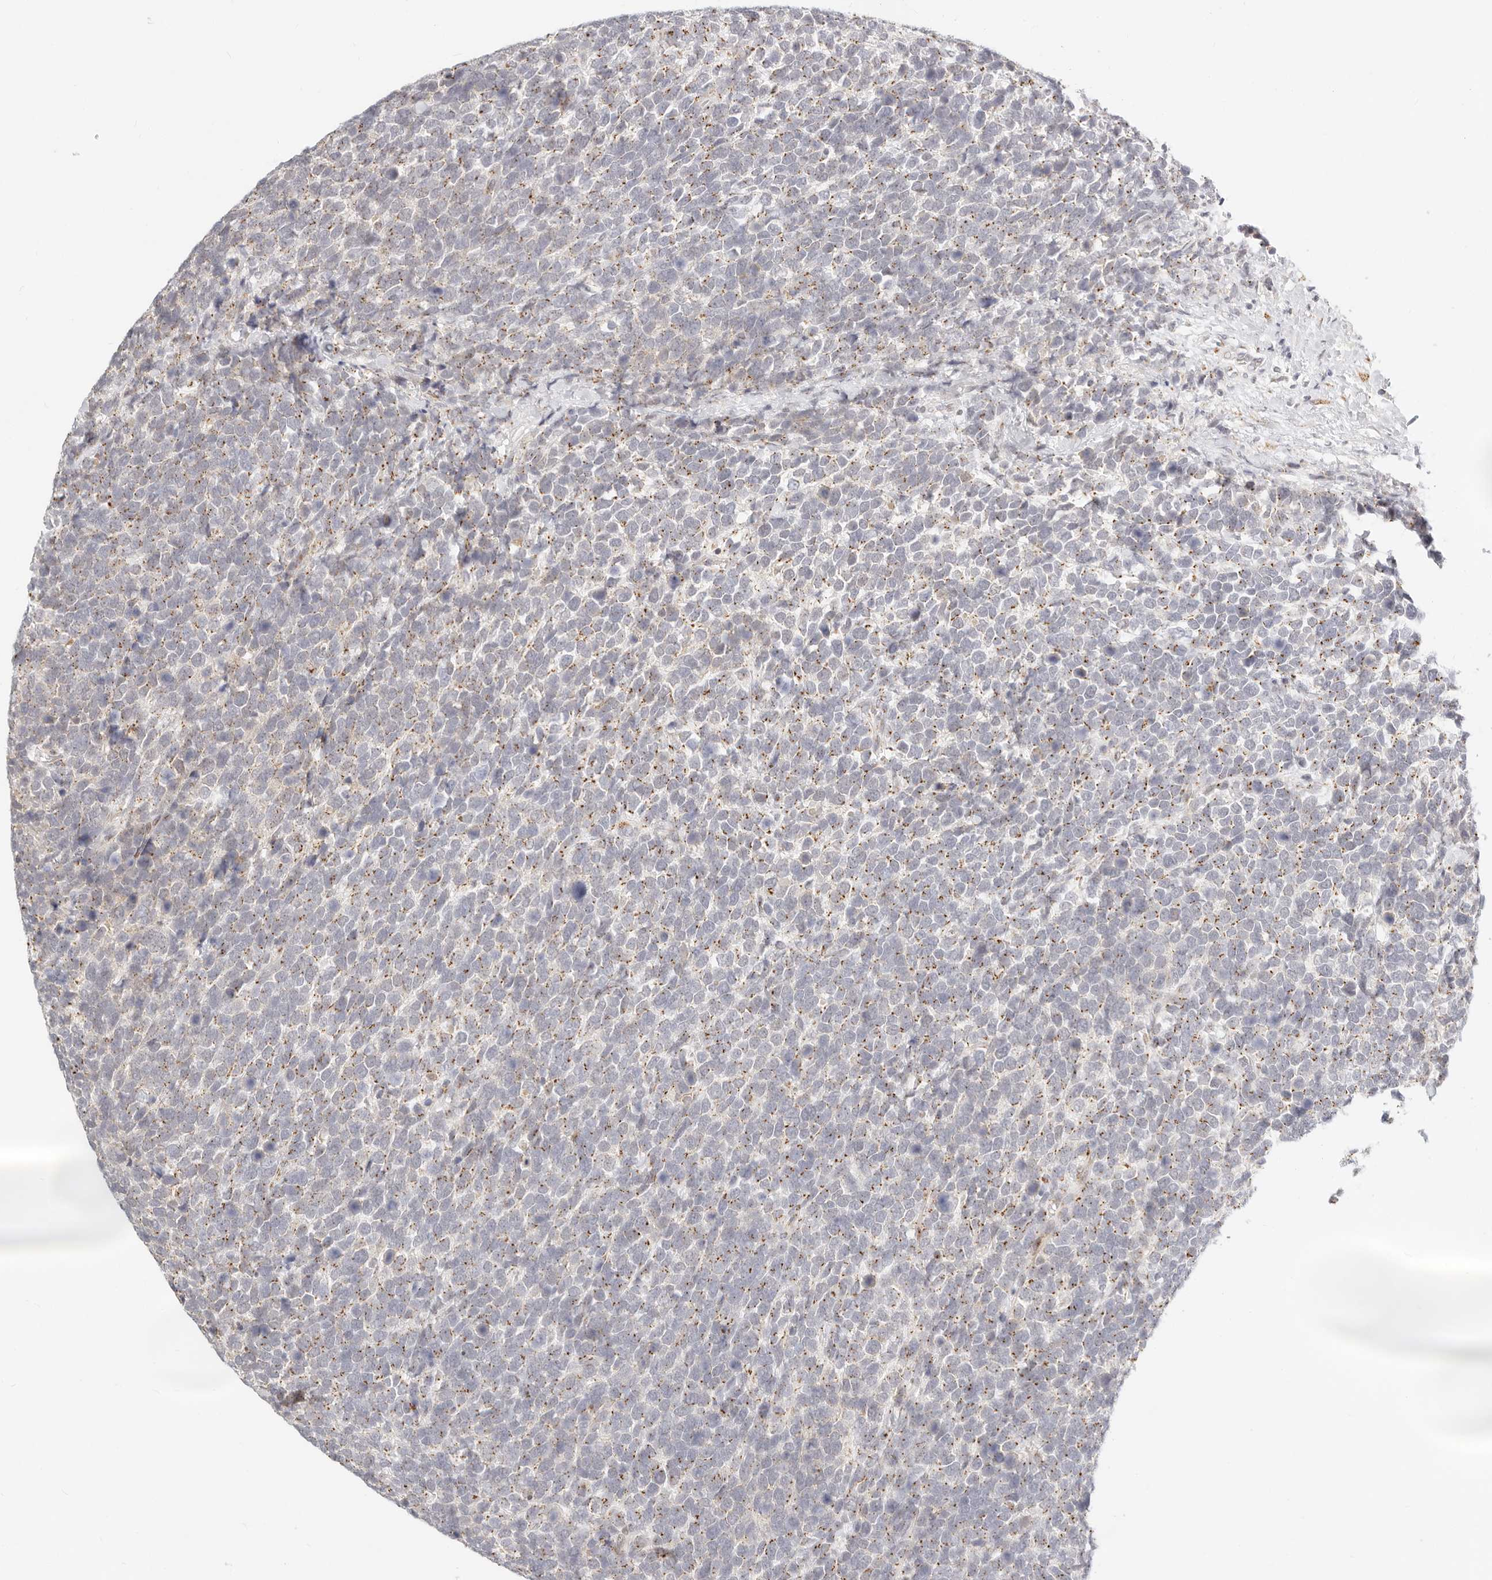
{"staining": {"intensity": "moderate", "quantity": "25%-75%", "location": "cytoplasmic/membranous"}, "tissue": "urothelial cancer", "cell_type": "Tumor cells", "image_type": "cancer", "snomed": [{"axis": "morphology", "description": "Urothelial carcinoma, High grade"}, {"axis": "topography", "description": "Urinary bladder"}], "caption": "High-grade urothelial carcinoma stained for a protein (brown) exhibits moderate cytoplasmic/membranous positive expression in about 25%-75% of tumor cells.", "gene": "FAM20B", "patient": {"sex": "female", "age": 82}}